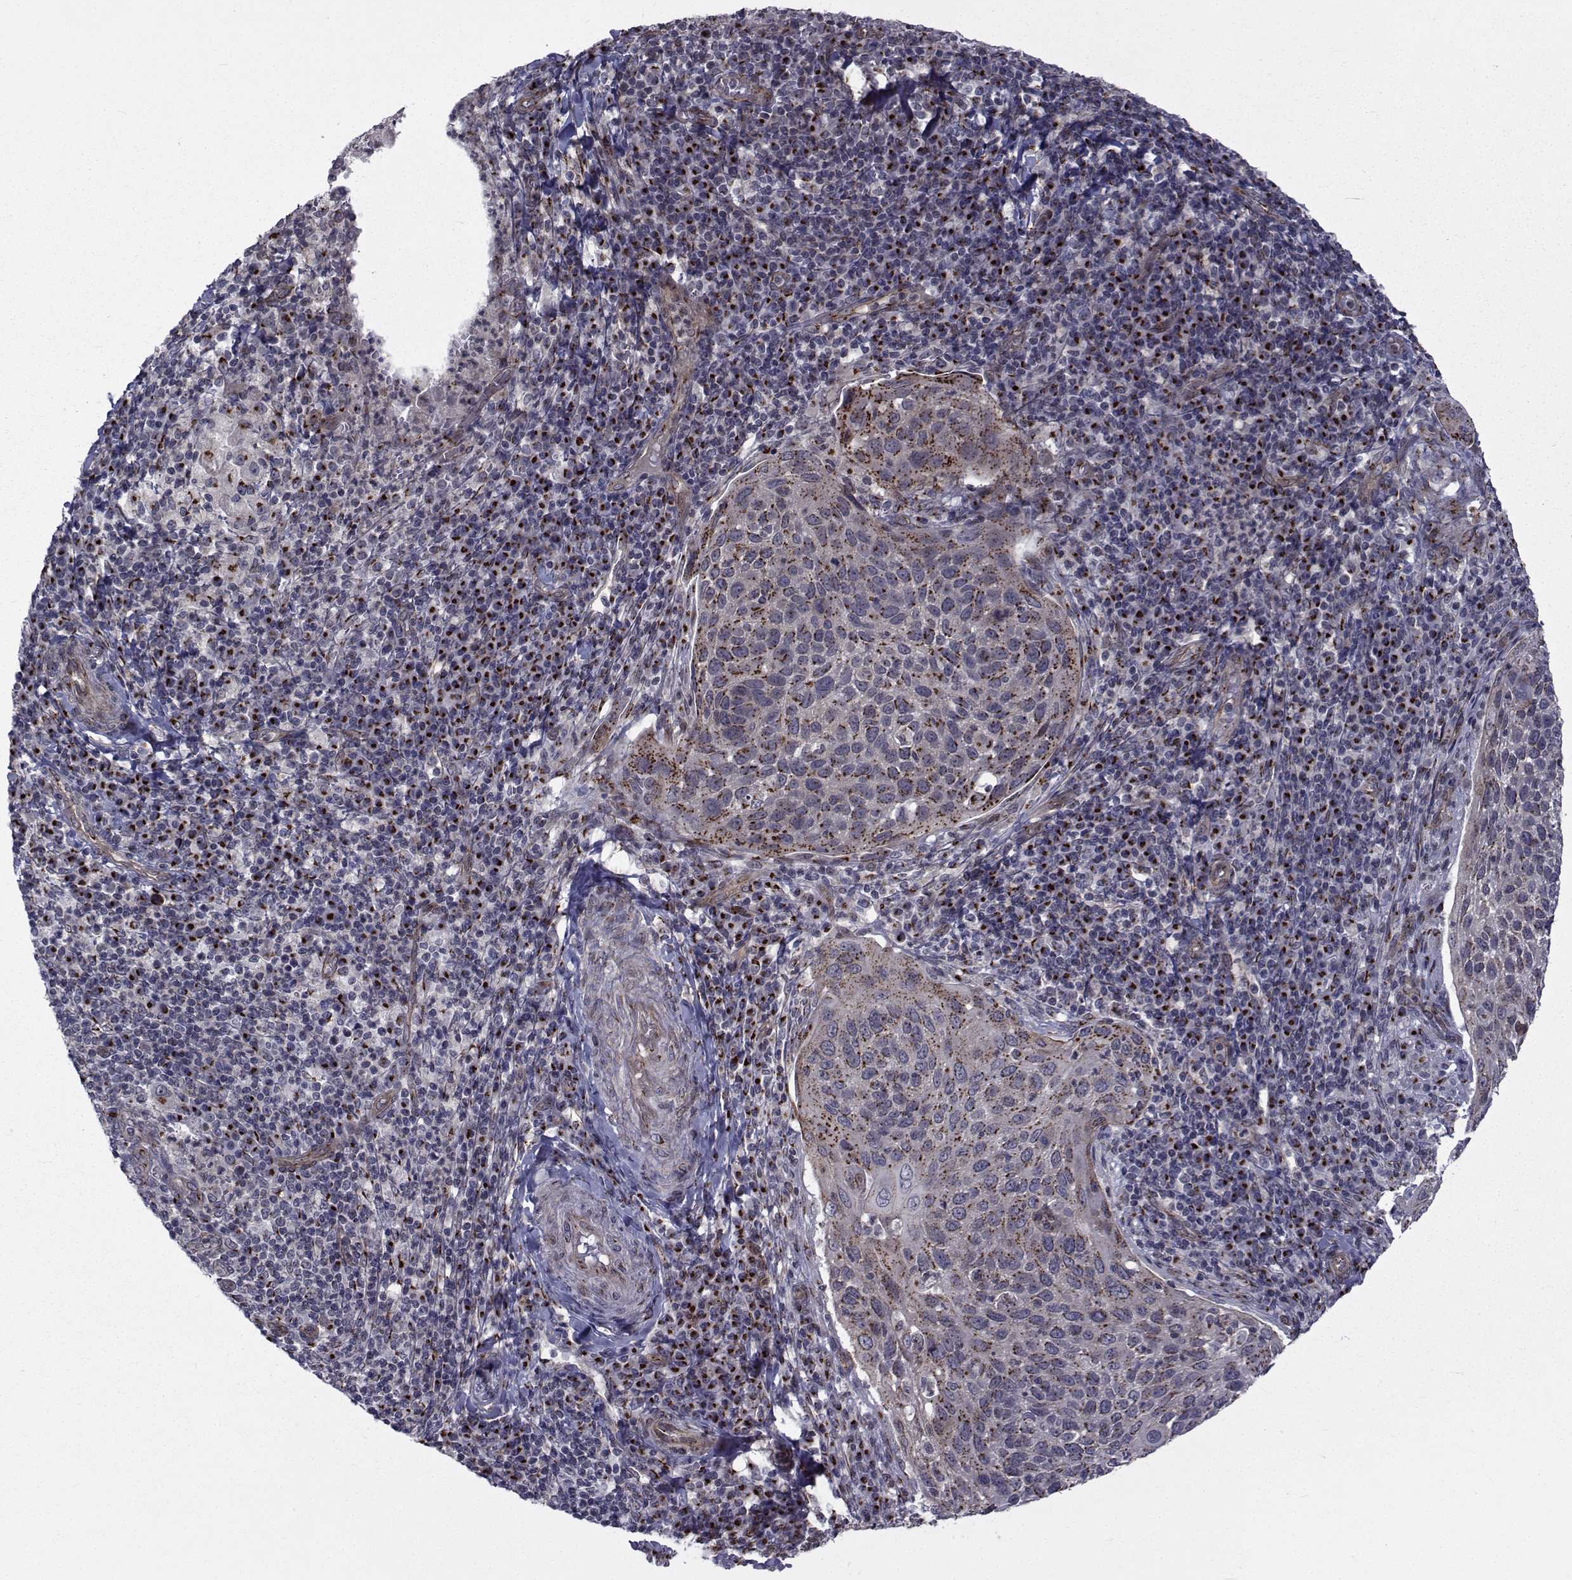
{"staining": {"intensity": "moderate", "quantity": "25%-75%", "location": "cytoplasmic/membranous"}, "tissue": "cervical cancer", "cell_type": "Tumor cells", "image_type": "cancer", "snomed": [{"axis": "morphology", "description": "Squamous cell carcinoma, NOS"}, {"axis": "topography", "description": "Cervix"}], "caption": "High-magnification brightfield microscopy of cervical cancer (squamous cell carcinoma) stained with DAB (3,3'-diaminobenzidine) (brown) and counterstained with hematoxylin (blue). tumor cells exhibit moderate cytoplasmic/membranous staining is appreciated in approximately25%-75% of cells. (DAB (3,3'-diaminobenzidine) IHC, brown staining for protein, blue staining for nuclei).", "gene": "ATP6V1C2", "patient": {"sex": "female", "age": 54}}